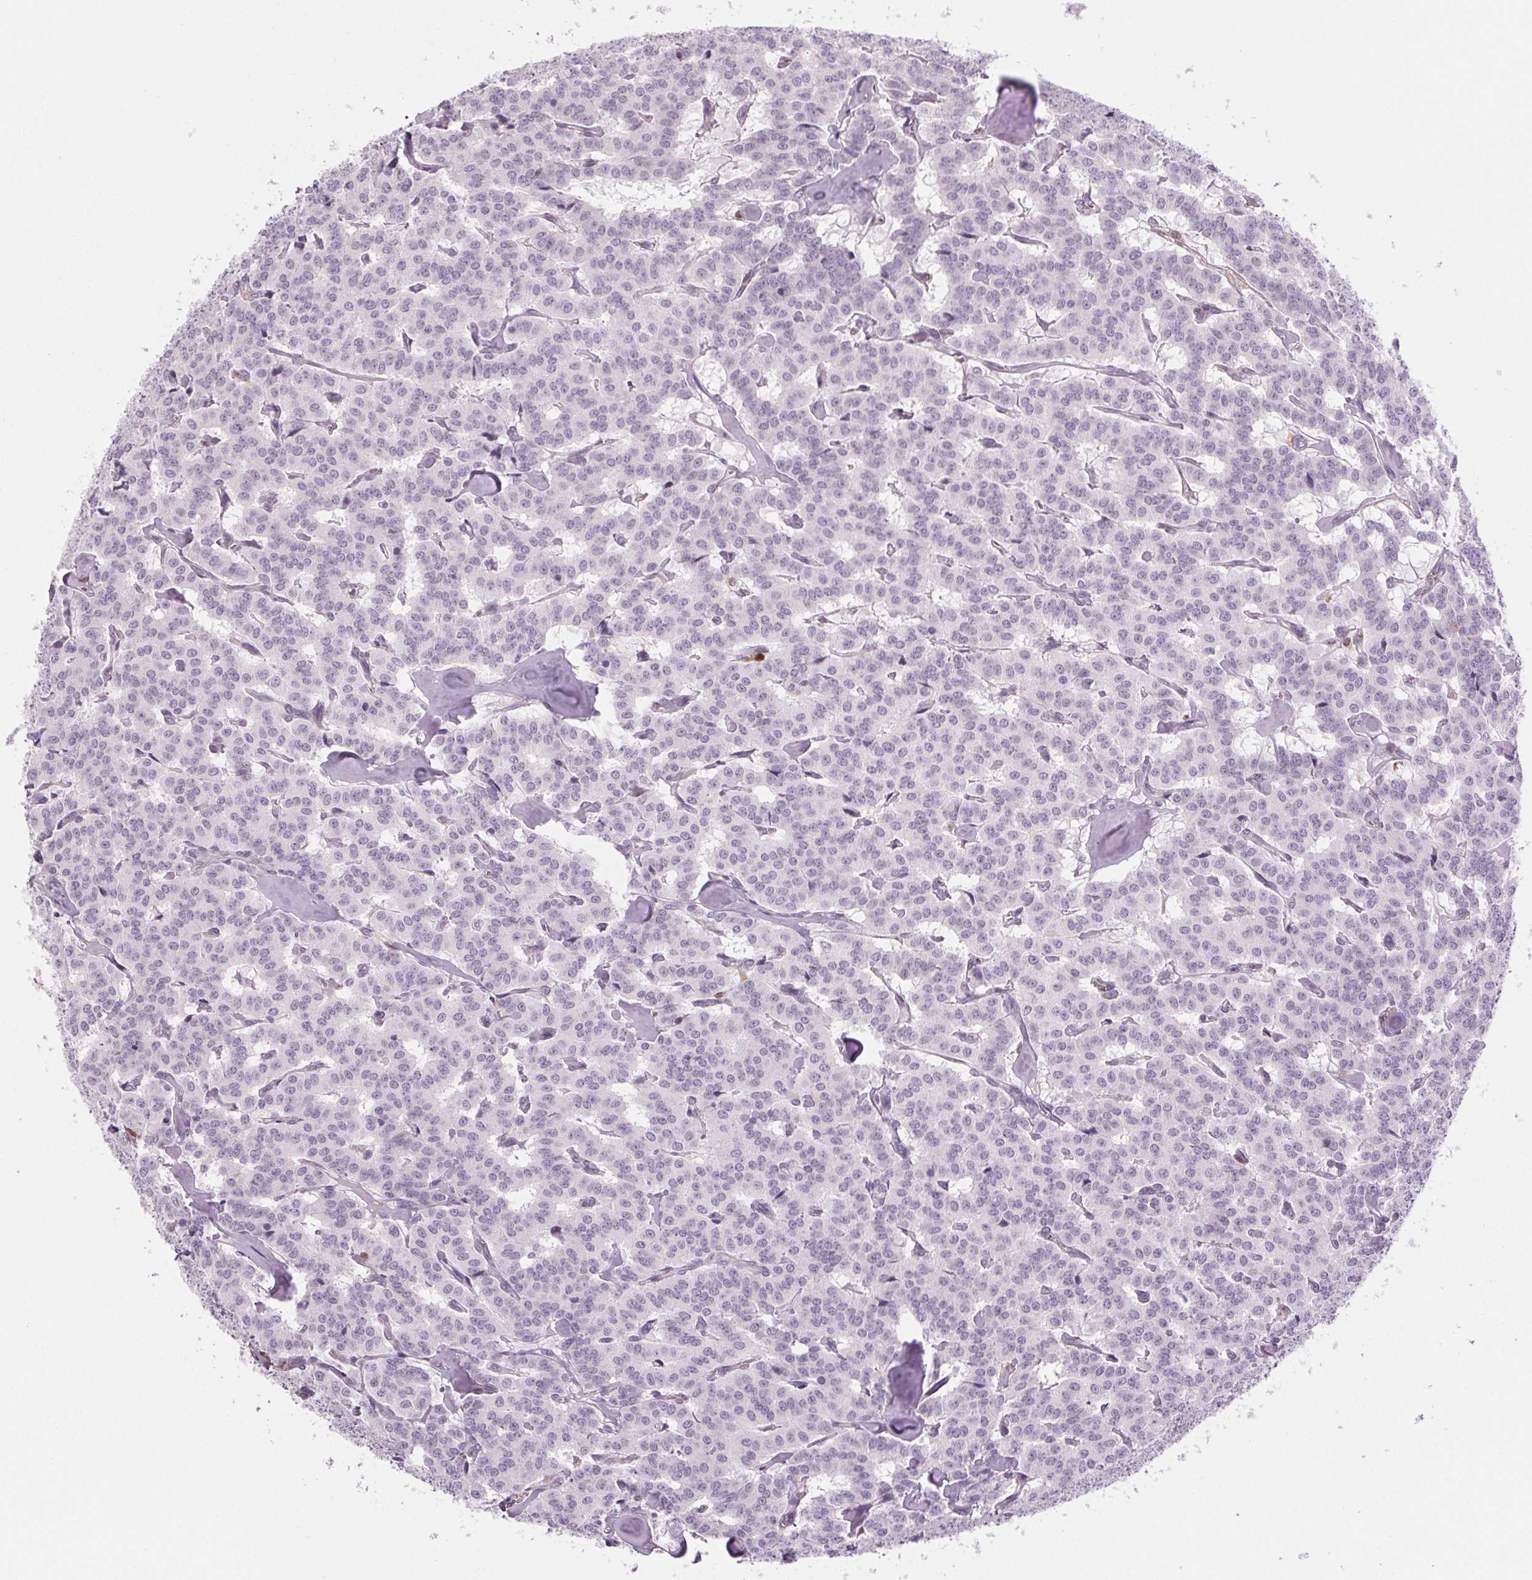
{"staining": {"intensity": "negative", "quantity": "none", "location": "none"}, "tissue": "carcinoid", "cell_type": "Tumor cells", "image_type": "cancer", "snomed": [{"axis": "morphology", "description": "Carcinoid, malignant, NOS"}, {"axis": "topography", "description": "Lung"}], "caption": "Human carcinoid stained for a protein using IHC displays no expression in tumor cells.", "gene": "SLC6A19", "patient": {"sex": "female", "age": 46}}